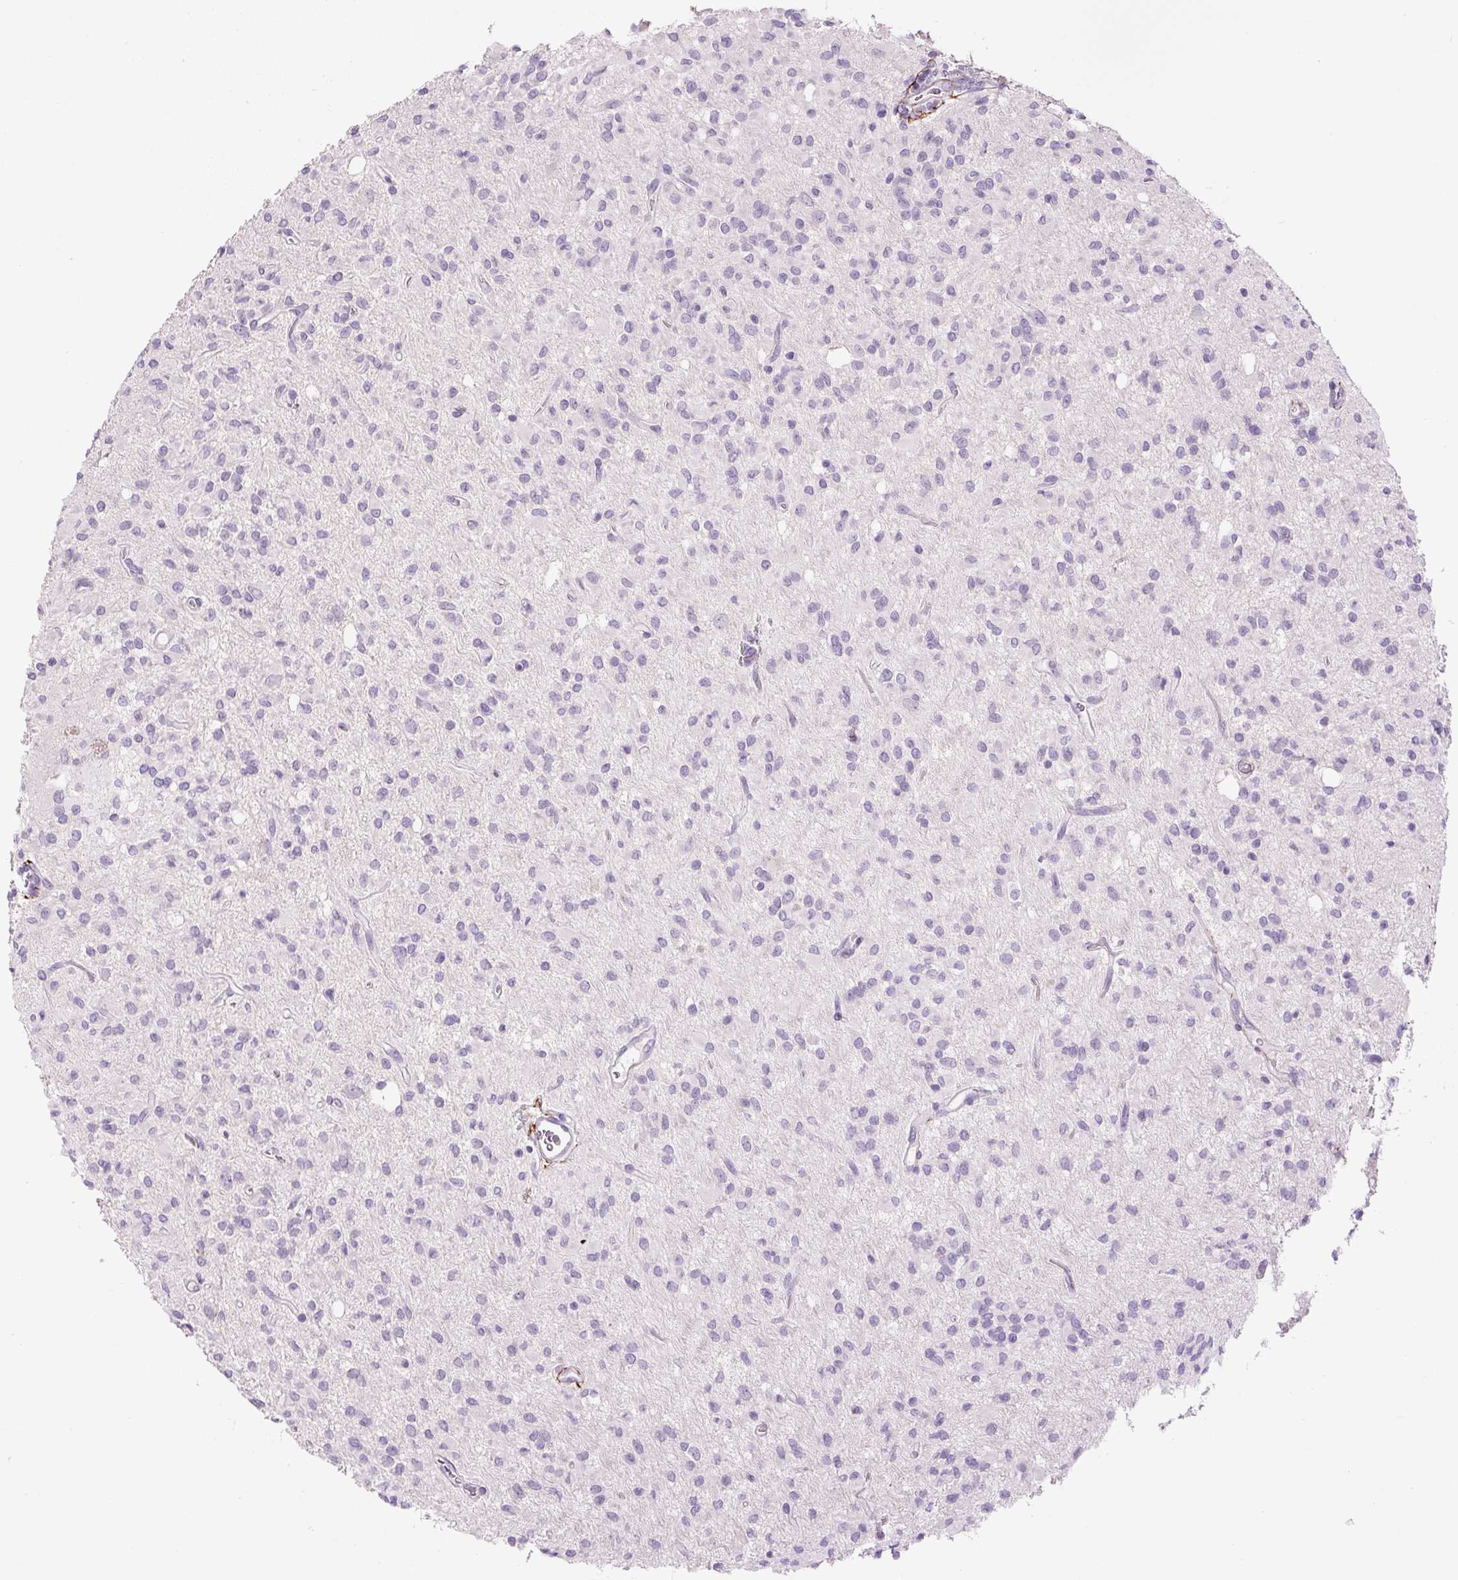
{"staining": {"intensity": "negative", "quantity": "none", "location": "none"}, "tissue": "glioma", "cell_type": "Tumor cells", "image_type": "cancer", "snomed": [{"axis": "morphology", "description": "Glioma, malignant, Low grade"}, {"axis": "topography", "description": "Brain"}], "caption": "Immunohistochemical staining of human malignant glioma (low-grade) reveals no significant staining in tumor cells. (Stains: DAB immunohistochemistry (IHC) with hematoxylin counter stain, Microscopy: brightfield microscopy at high magnification).", "gene": "FBN1", "patient": {"sex": "female", "age": 33}}